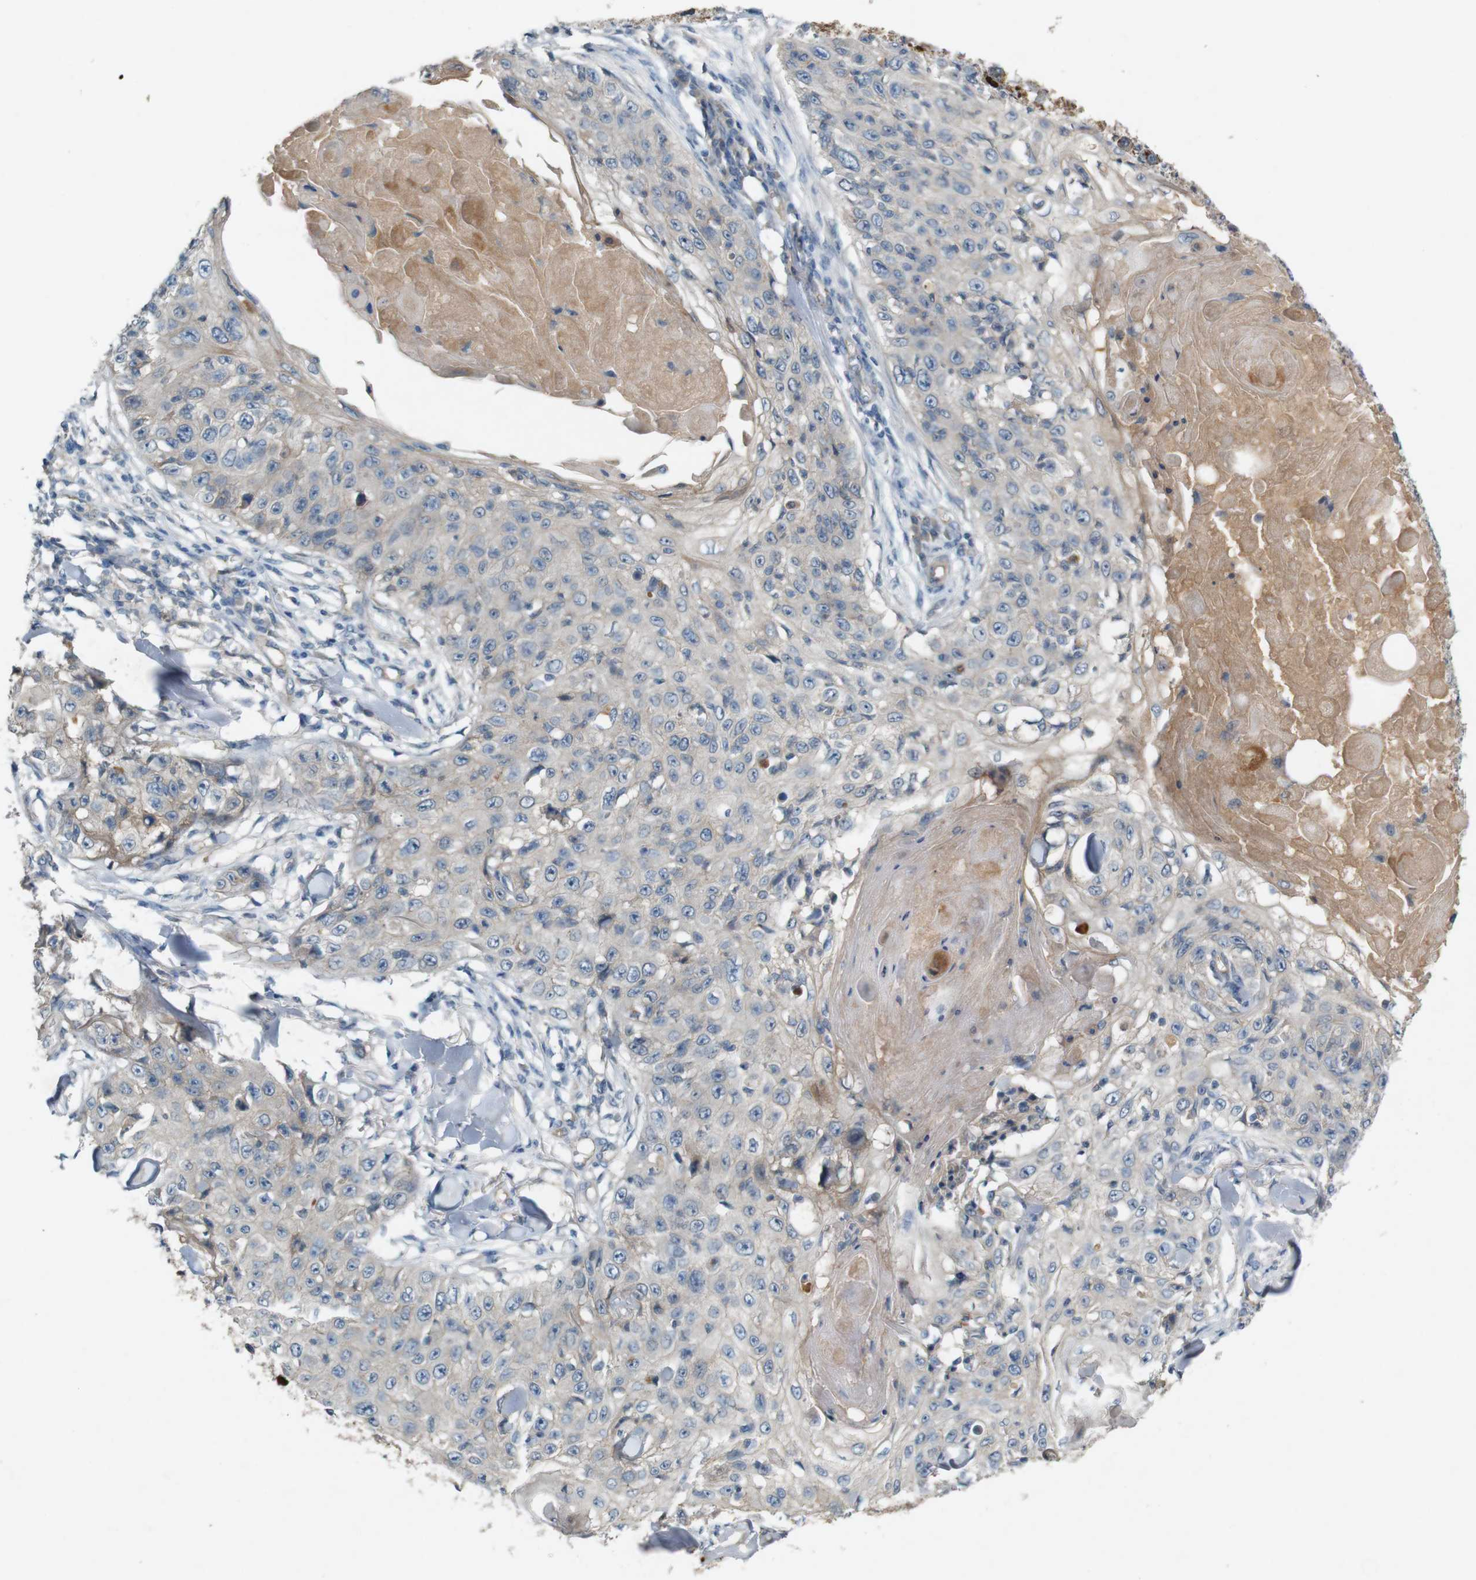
{"staining": {"intensity": "weak", "quantity": "<25%", "location": "cytoplasmic/membranous"}, "tissue": "skin cancer", "cell_type": "Tumor cells", "image_type": "cancer", "snomed": [{"axis": "morphology", "description": "Squamous cell carcinoma, NOS"}, {"axis": "topography", "description": "Skin"}], "caption": "High power microscopy image of an immunohistochemistry (IHC) histopathology image of skin cancer, revealing no significant expression in tumor cells. (DAB (3,3'-diaminobenzidine) IHC visualized using brightfield microscopy, high magnification).", "gene": "PVR", "patient": {"sex": "male", "age": 86}}